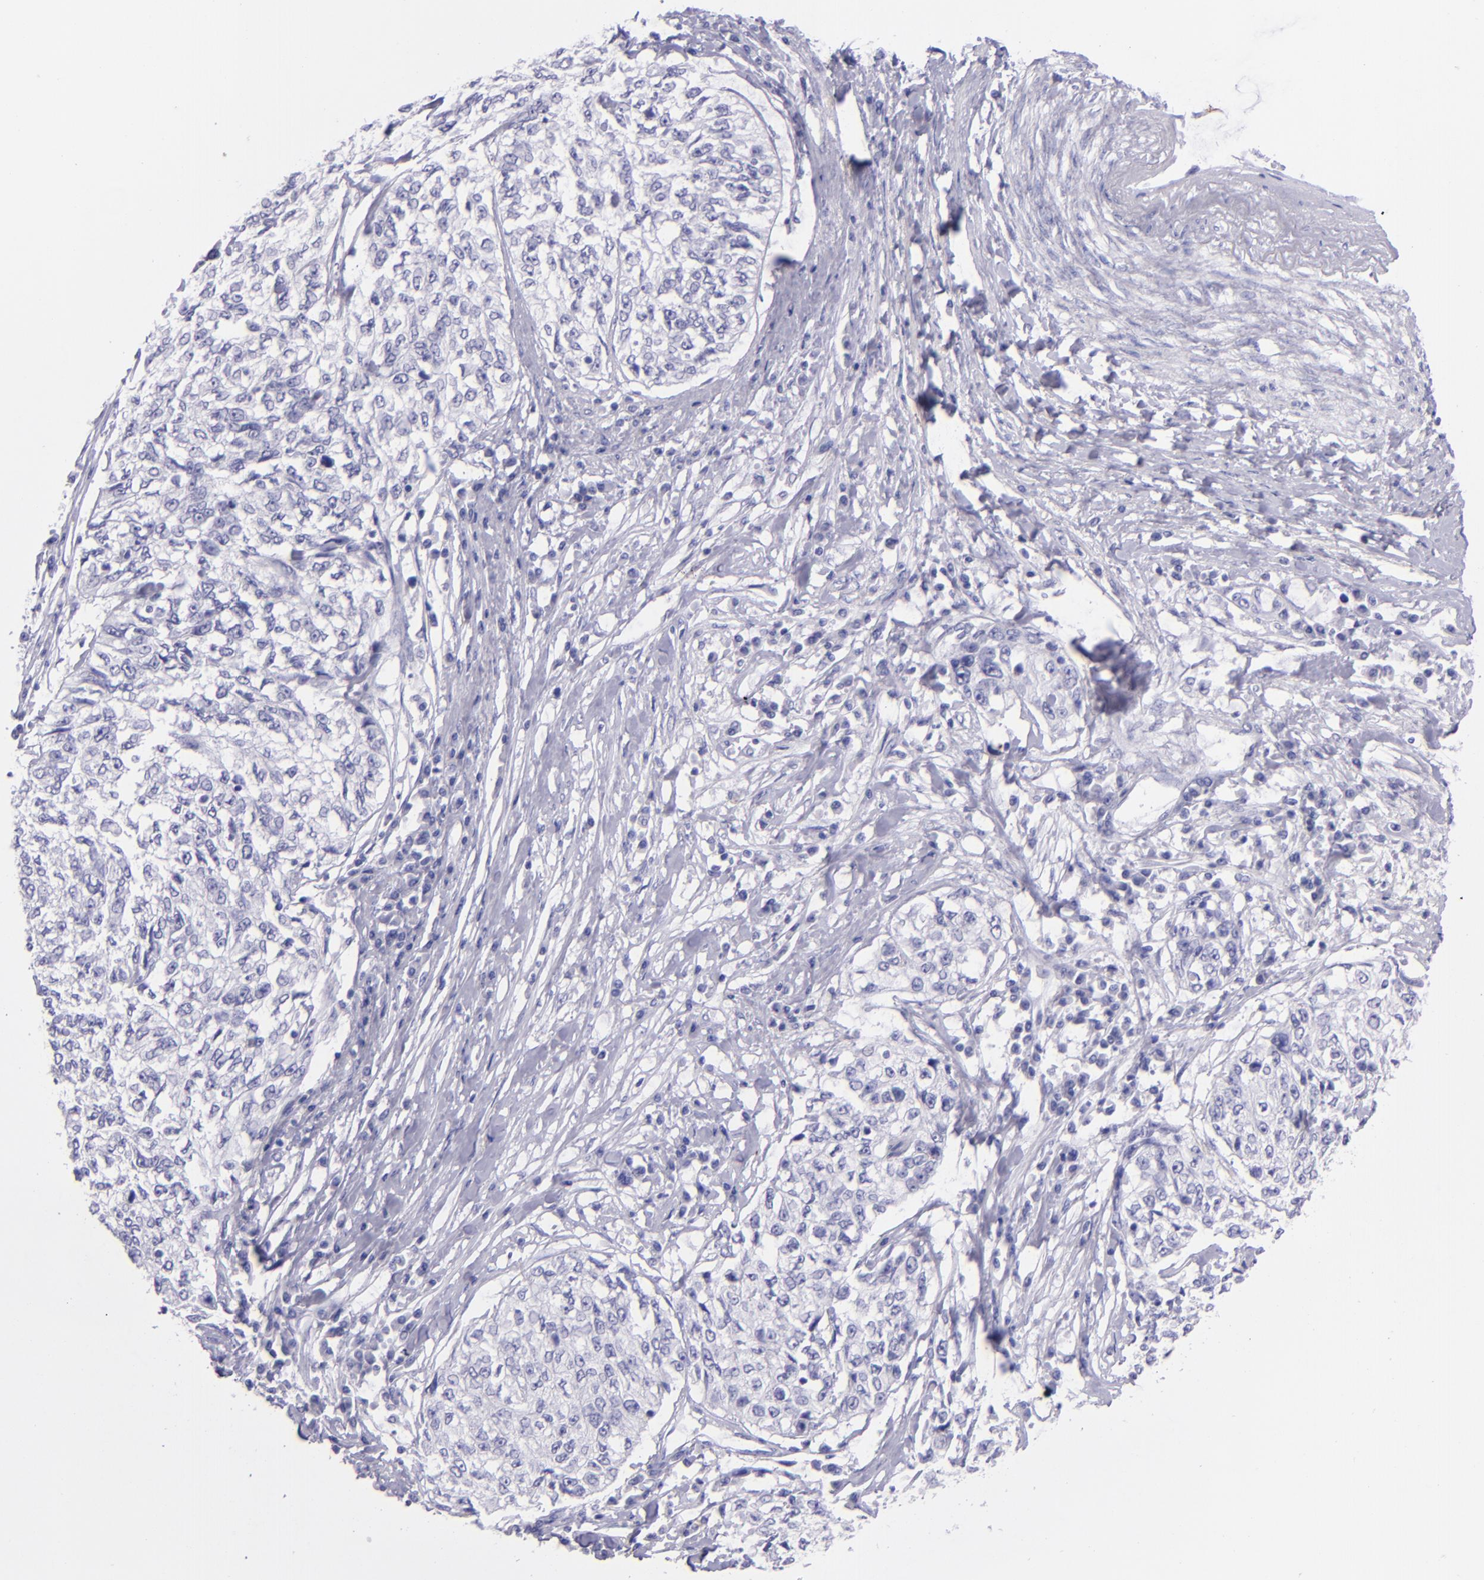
{"staining": {"intensity": "negative", "quantity": "none", "location": "none"}, "tissue": "cervical cancer", "cell_type": "Tumor cells", "image_type": "cancer", "snomed": [{"axis": "morphology", "description": "Squamous cell carcinoma, NOS"}, {"axis": "topography", "description": "Cervix"}], "caption": "This is an immunohistochemistry (IHC) image of cervical cancer (squamous cell carcinoma). There is no expression in tumor cells.", "gene": "TNNT3", "patient": {"sex": "female", "age": 57}}